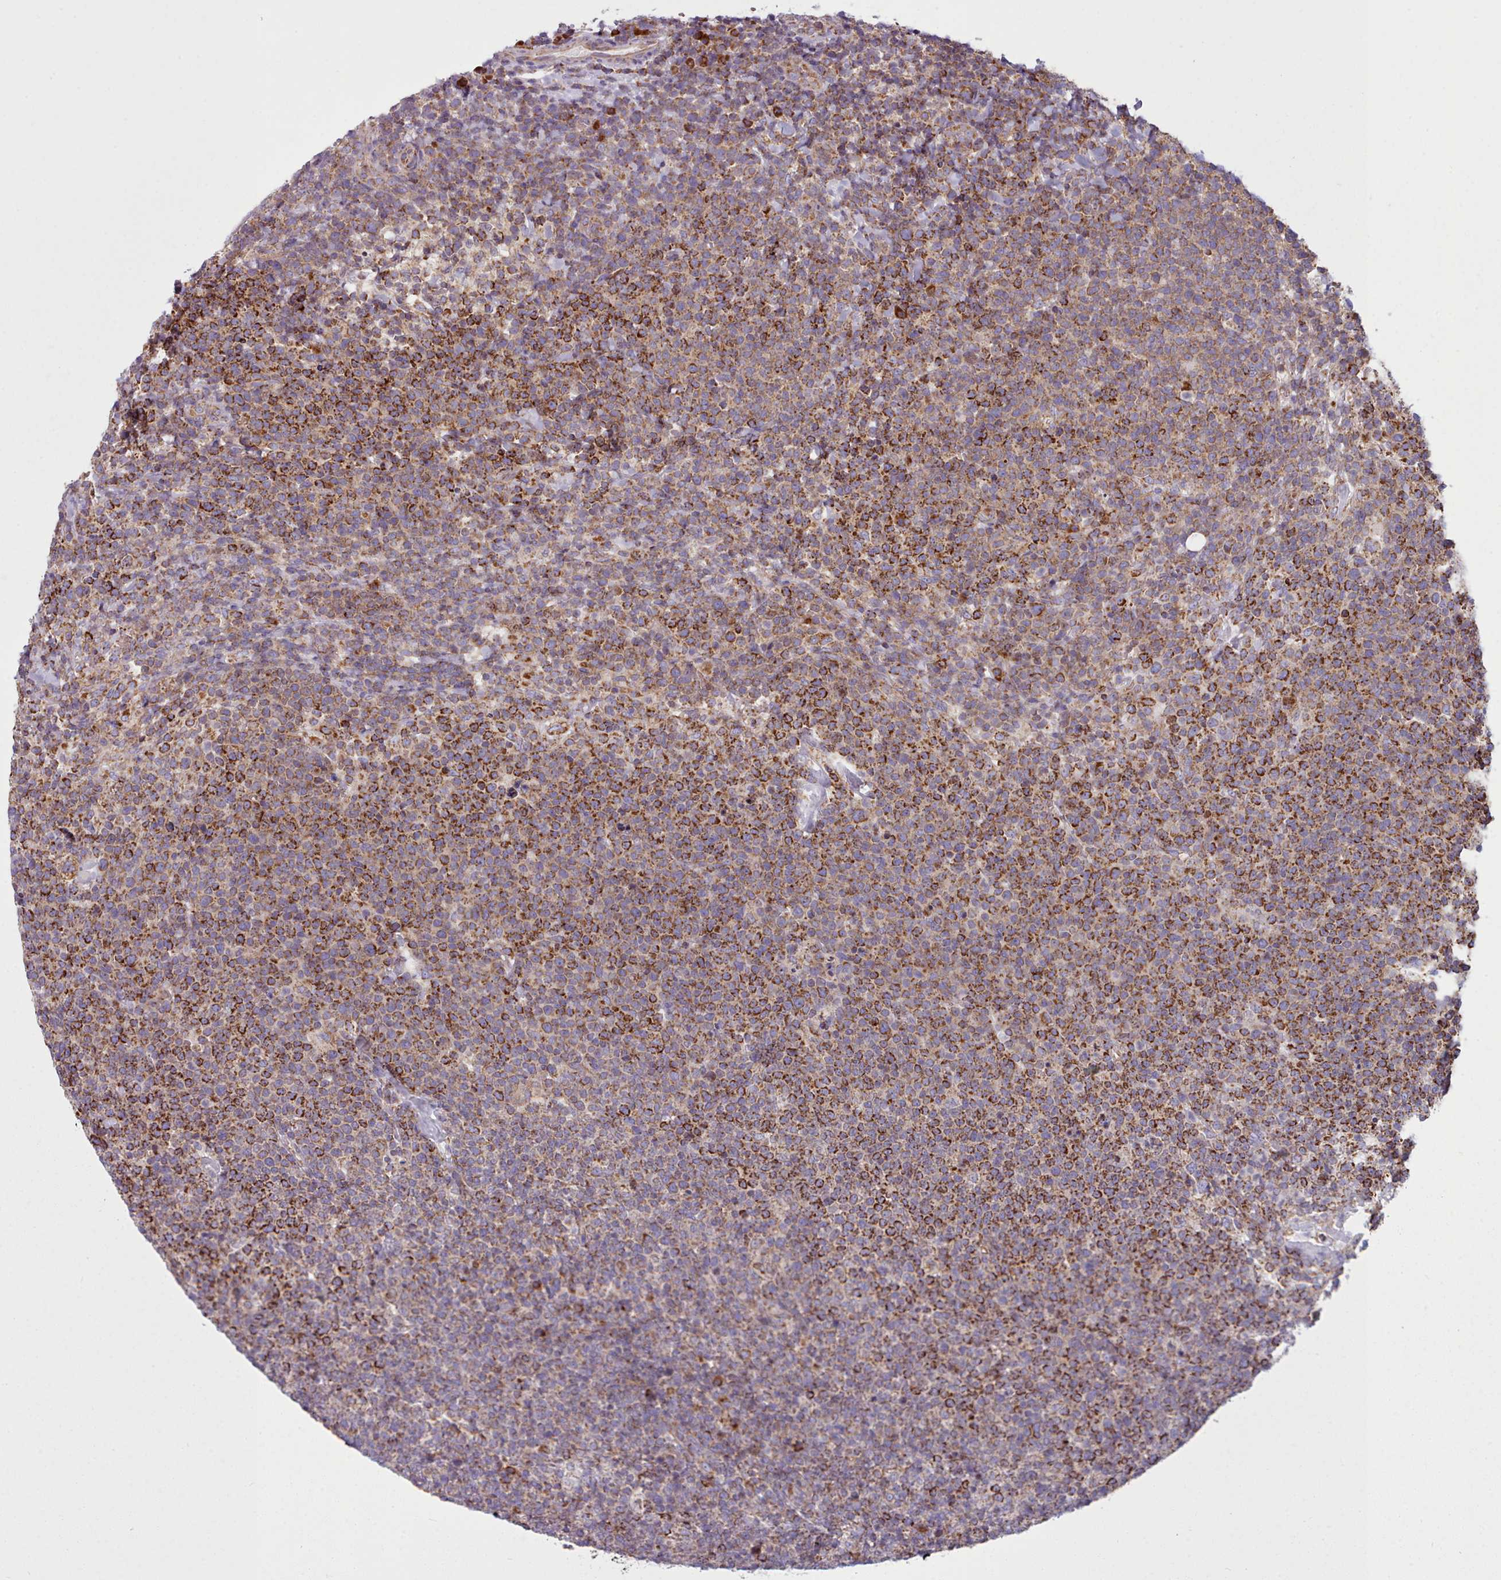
{"staining": {"intensity": "strong", "quantity": ">75%", "location": "cytoplasmic/membranous"}, "tissue": "lymphoma", "cell_type": "Tumor cells", "image_type": "cancer", "snomed": [{"axis": "morphology", "description": "Malignant lymphoma, non-Hodgkin's type, High grade"}, {"axis": "topography", "description": "Lymph node"}], "caption": "Brown immunohistochemical staining in human malignant lymphoma, non-Hodgkin's type (high-grade) exhibits strong cytoplasmic/membranous positivity in approximately >75% of tumor cells.", "gene": "SRP54", "patient": {"sex": "male", "age": 61}}